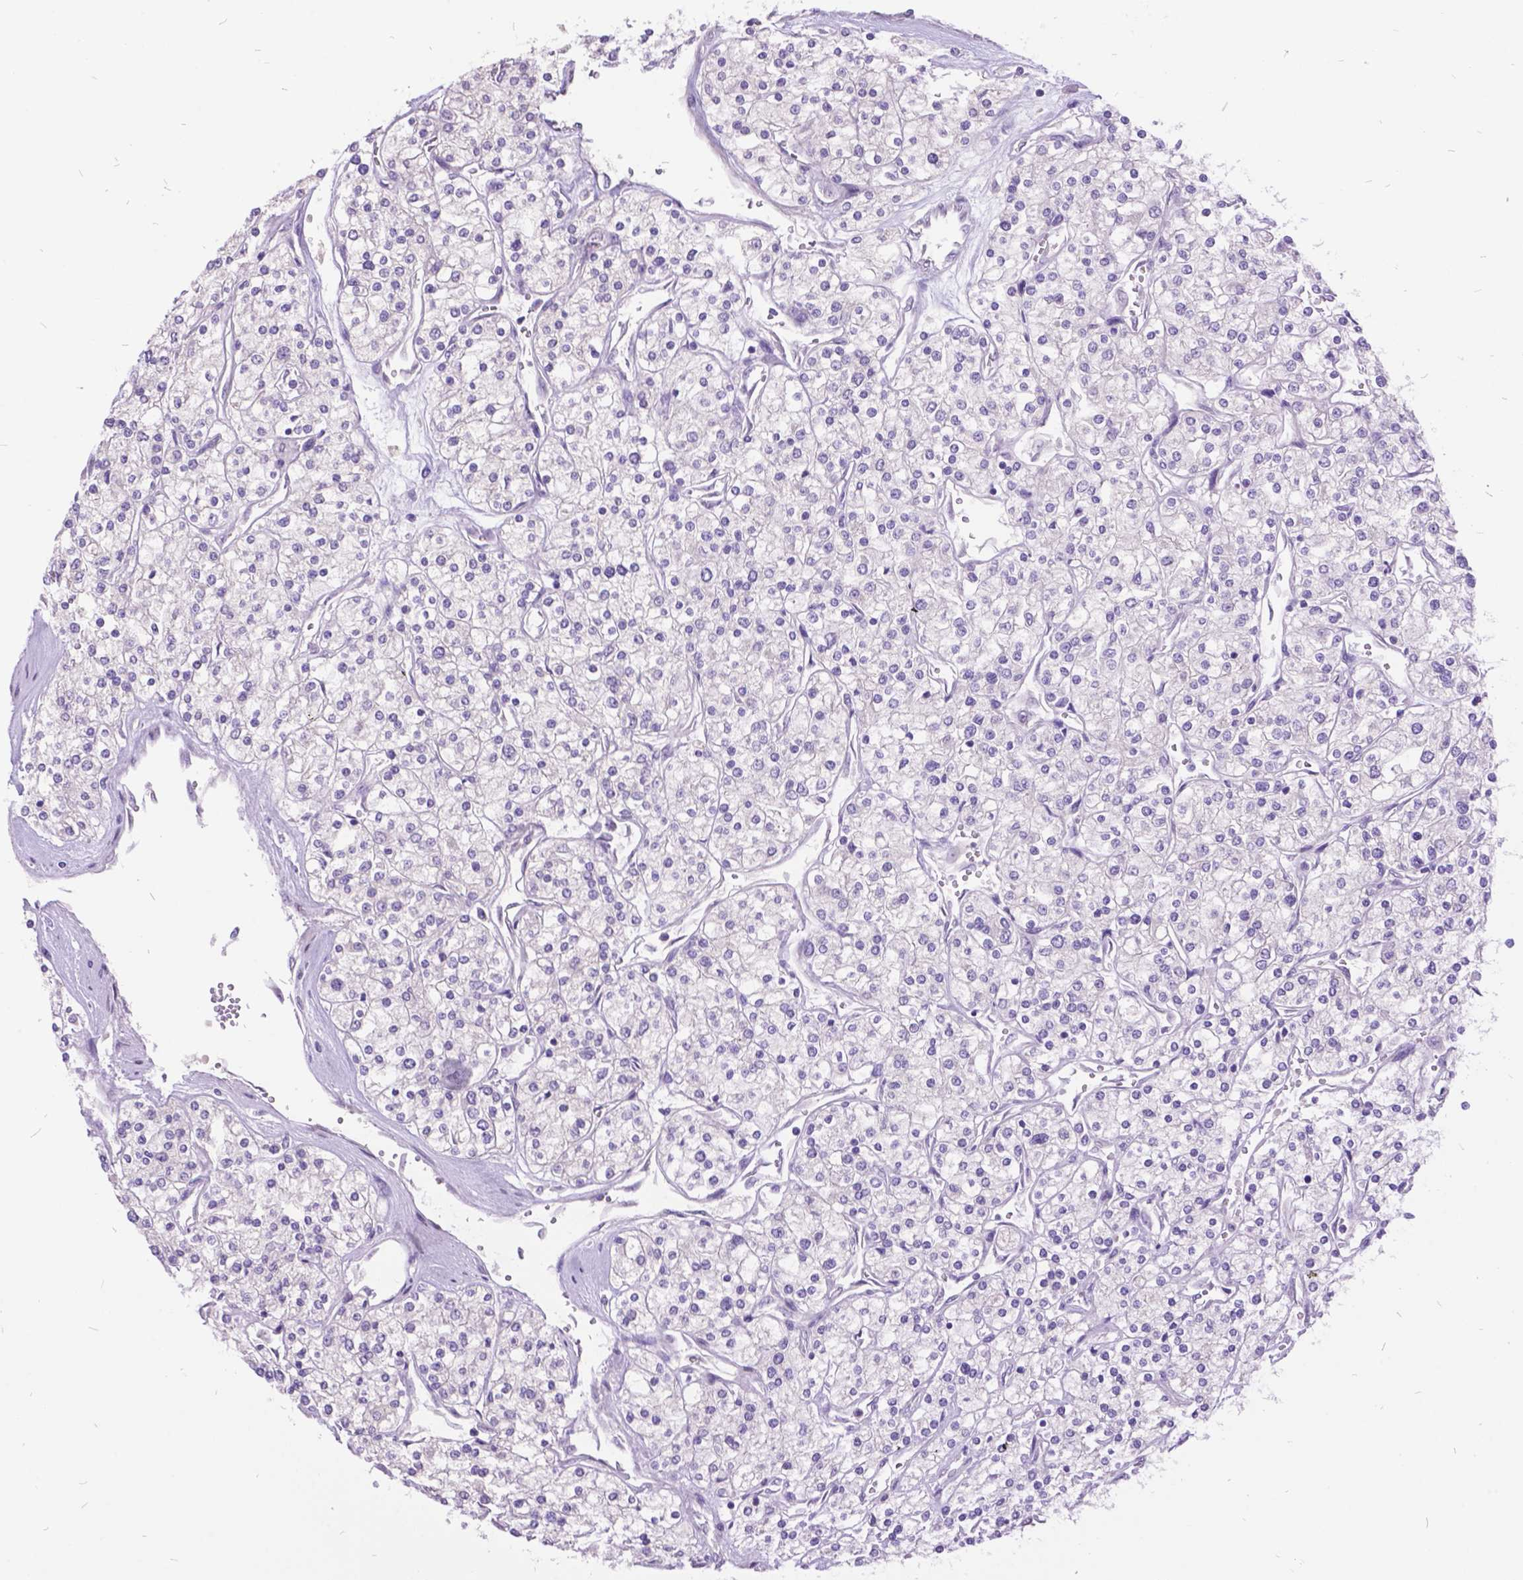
{"staining": {"intensity": "negative", "quantity": "none", "location": "none"}, "tissue": "renal cancer", "cell_type": "Tumor cells", "image_type": "cancer", "snomed": [{"axis": "morphology", "description": "Adenocarcinoma, NOS"}, {"axis": "topography", "description": "Kidney"}], "caption": "The micrograph demonstrates no significant expression in tumor cells of renal adenocarcinoma.", "gene": "ITGB6", "patient": {"sex": "male", "age": 80}}